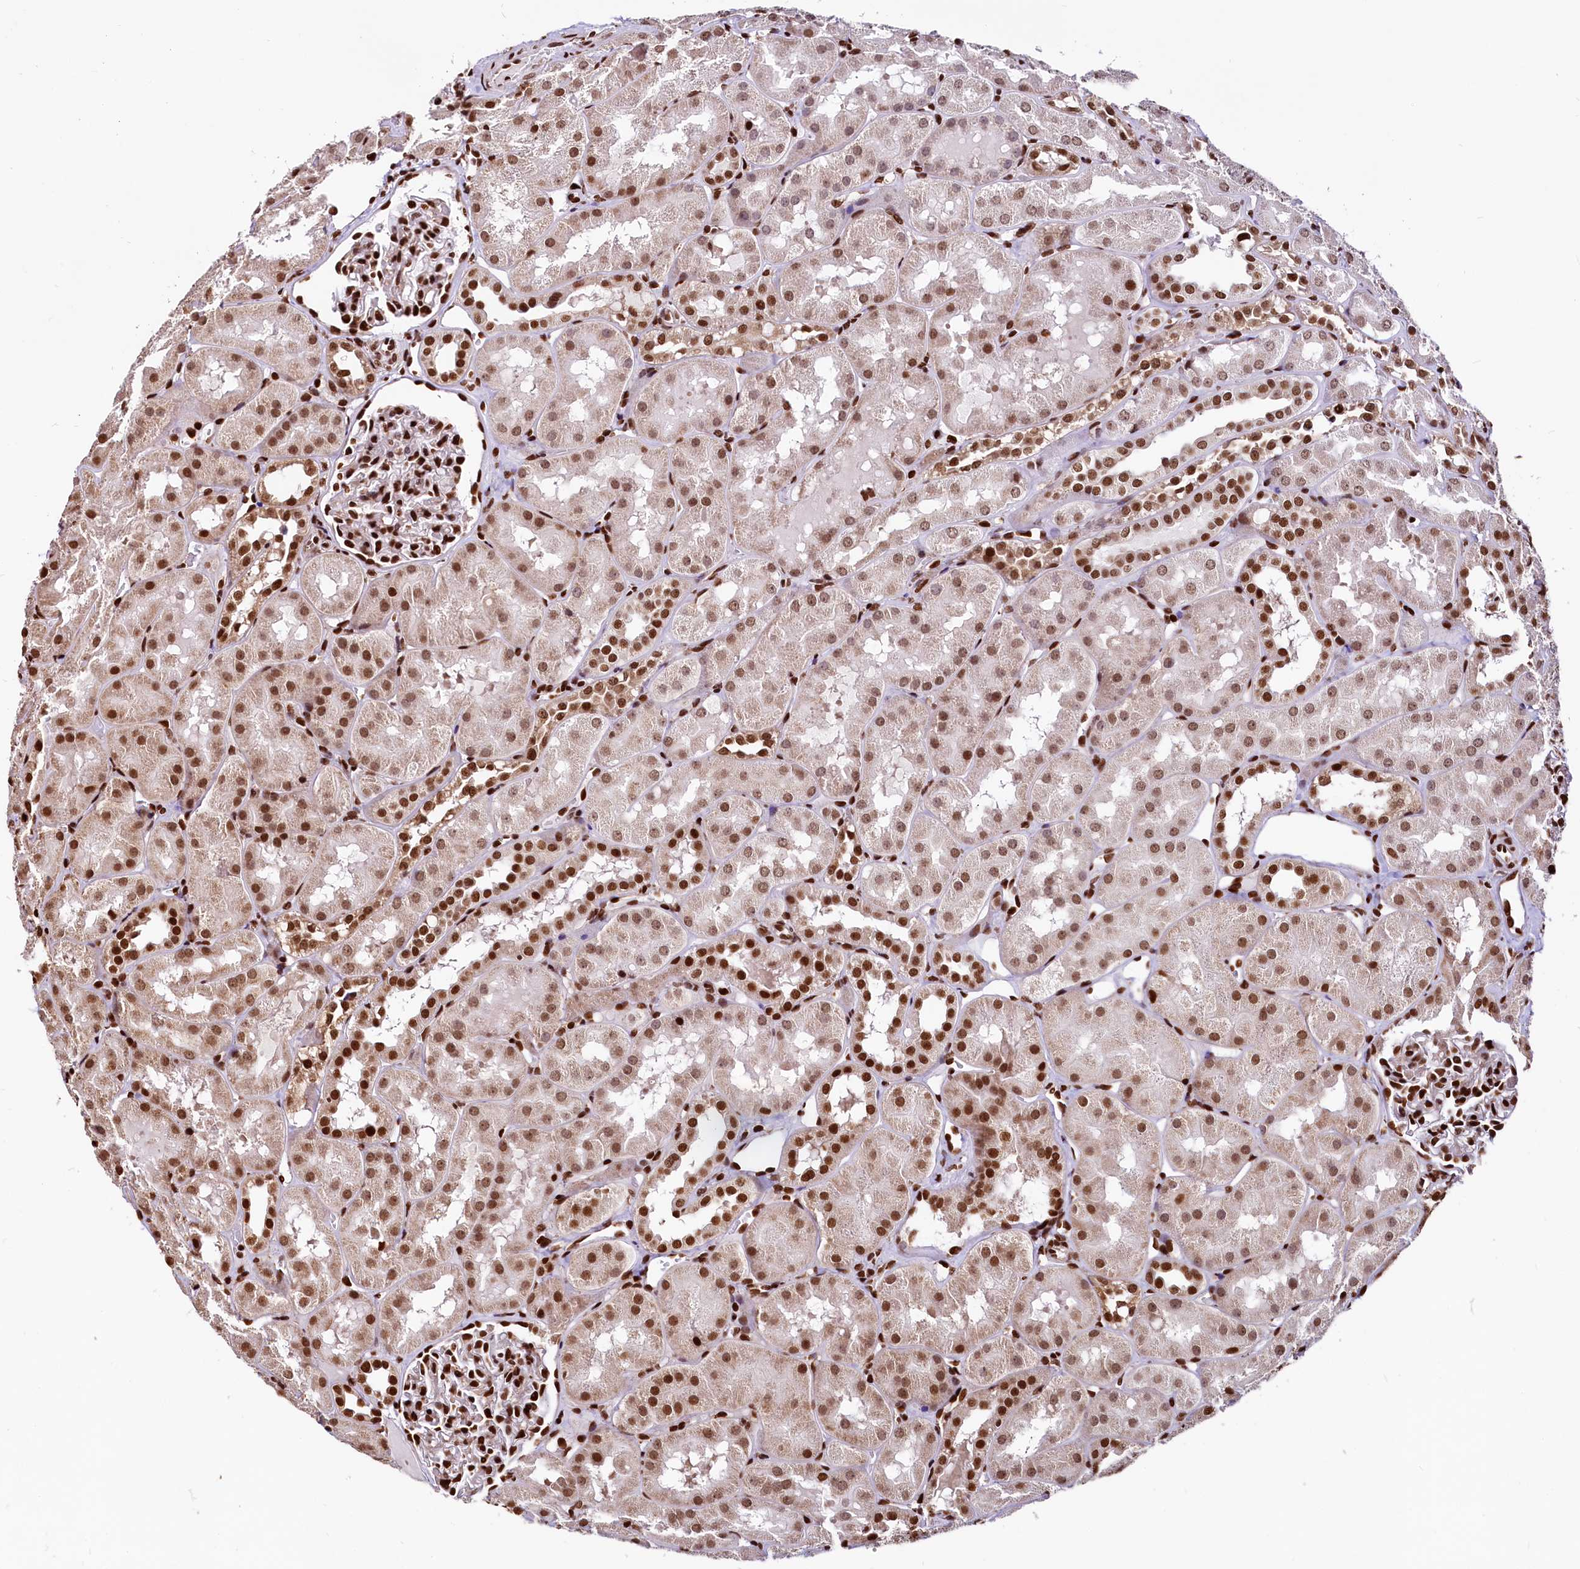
{"staining": {"intensity": "strong", "quantity": ">75%", "location": "nuclear"}, "tissue": "kidney", "cell_type": "Cells in glomeruli", "image_type": "normal", "snomed": [{"axis": "morphology", "description": "Normal tissue, NOS"}, {"axis": "topography", "description": "Kidney"}, {"axis": "topography", "description": "Urinary bladder"}], "caption": "The histopathology image reveals staining of benign kidney, revealing strong nuclear protein expression (brown color) within cells in glomeruli. The staining was performed using DAB, with brown indicating positive protein expression. Nuclei are stained blue with hematoxylin.", "gene": "PDS5B", "patient": {"sex": "male", "age": 16}}